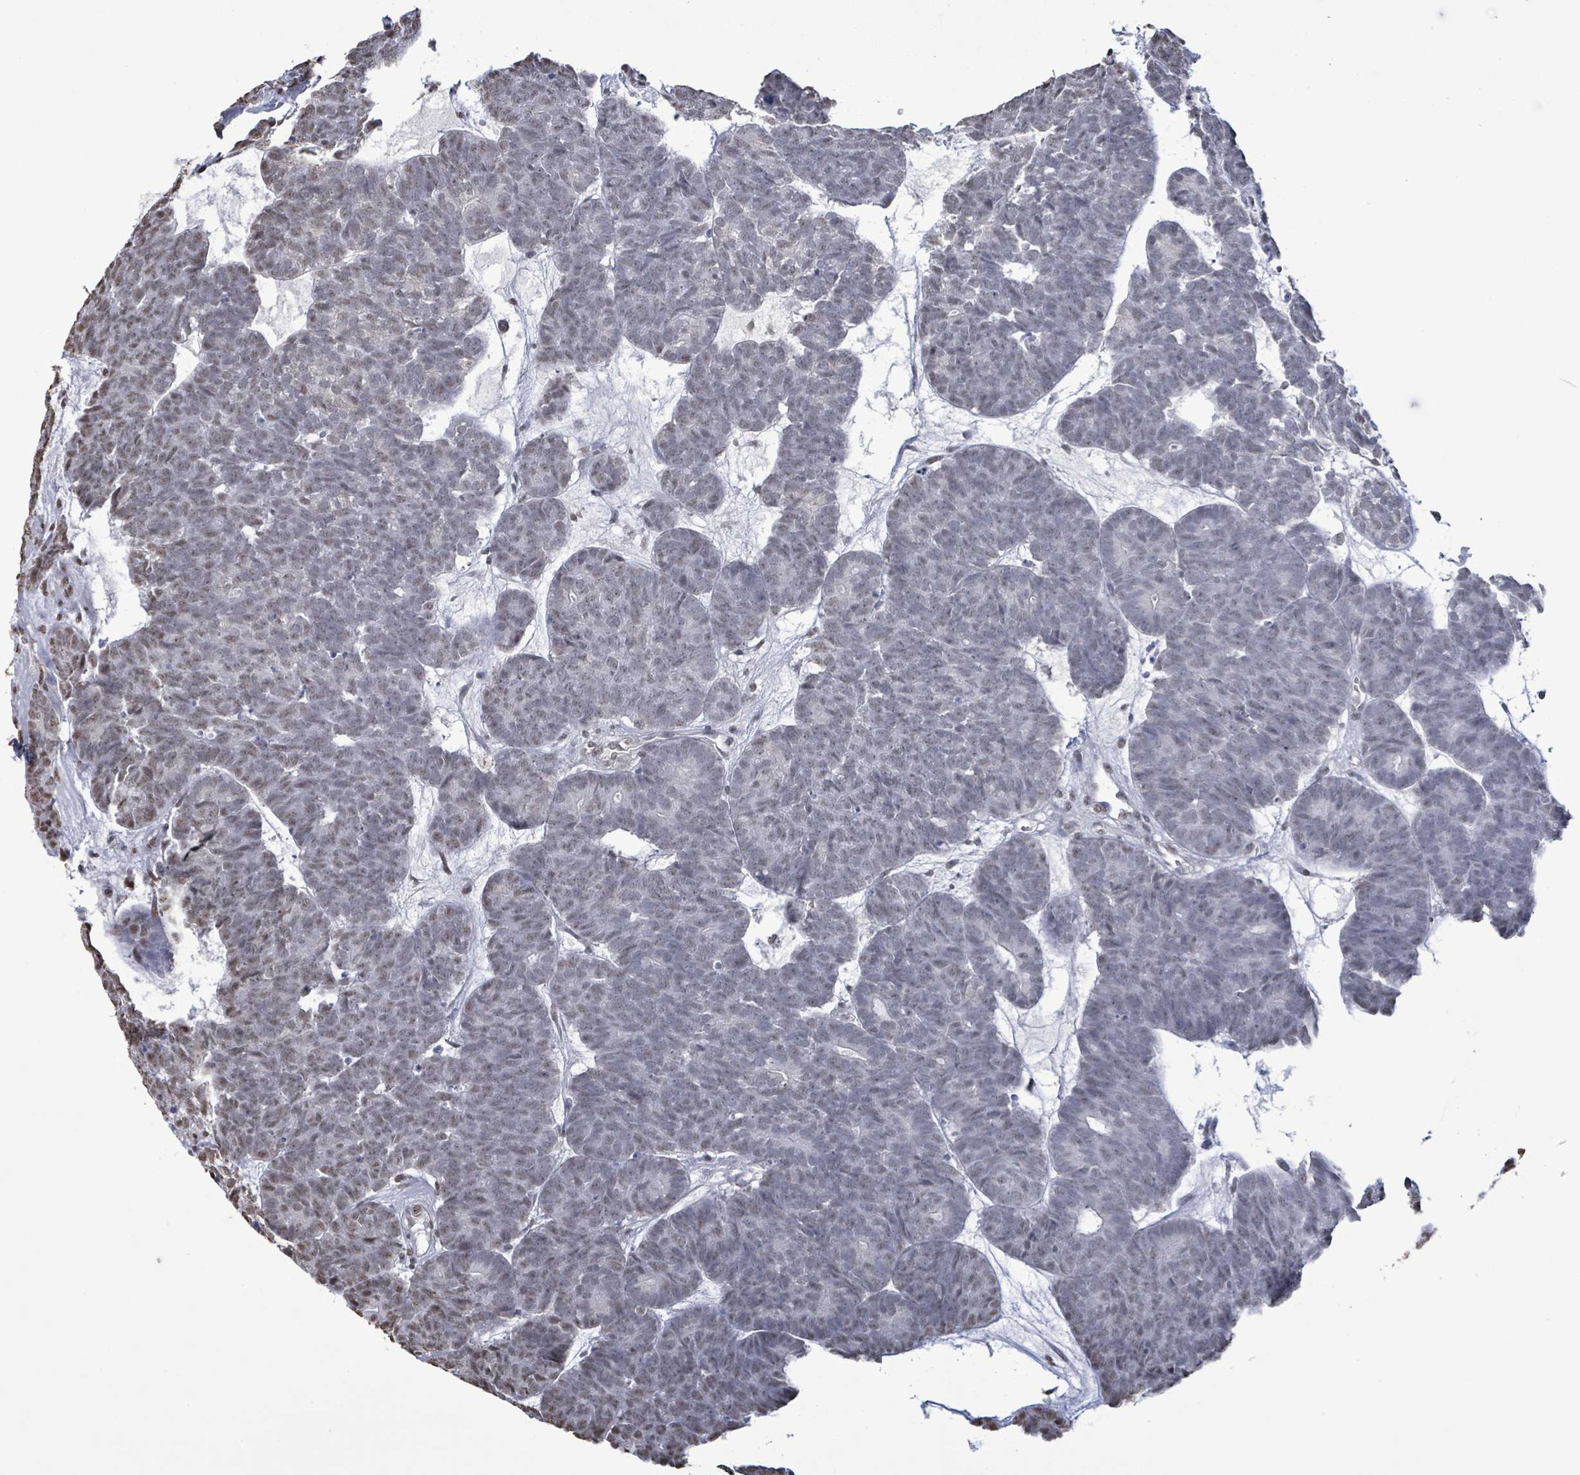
{"staining": {"intensity": "weak", "quantity": "<25%", "location": "nuclear"}, "tissue": "head and neck cancer", "cell_type": "Tumor cells", "image_type": "cancer", "snomed": [{"axis": "morphology", "description": "Adenocarcinoma, NOS"}, {"axis": "topography", "description": "Head-Neck"}], "caption": "The image demonstrates no significant expression in tumor cells of head and neck cancer.", "gene": "SAMD14", "patient": {"sex": "female", "age": 81}}